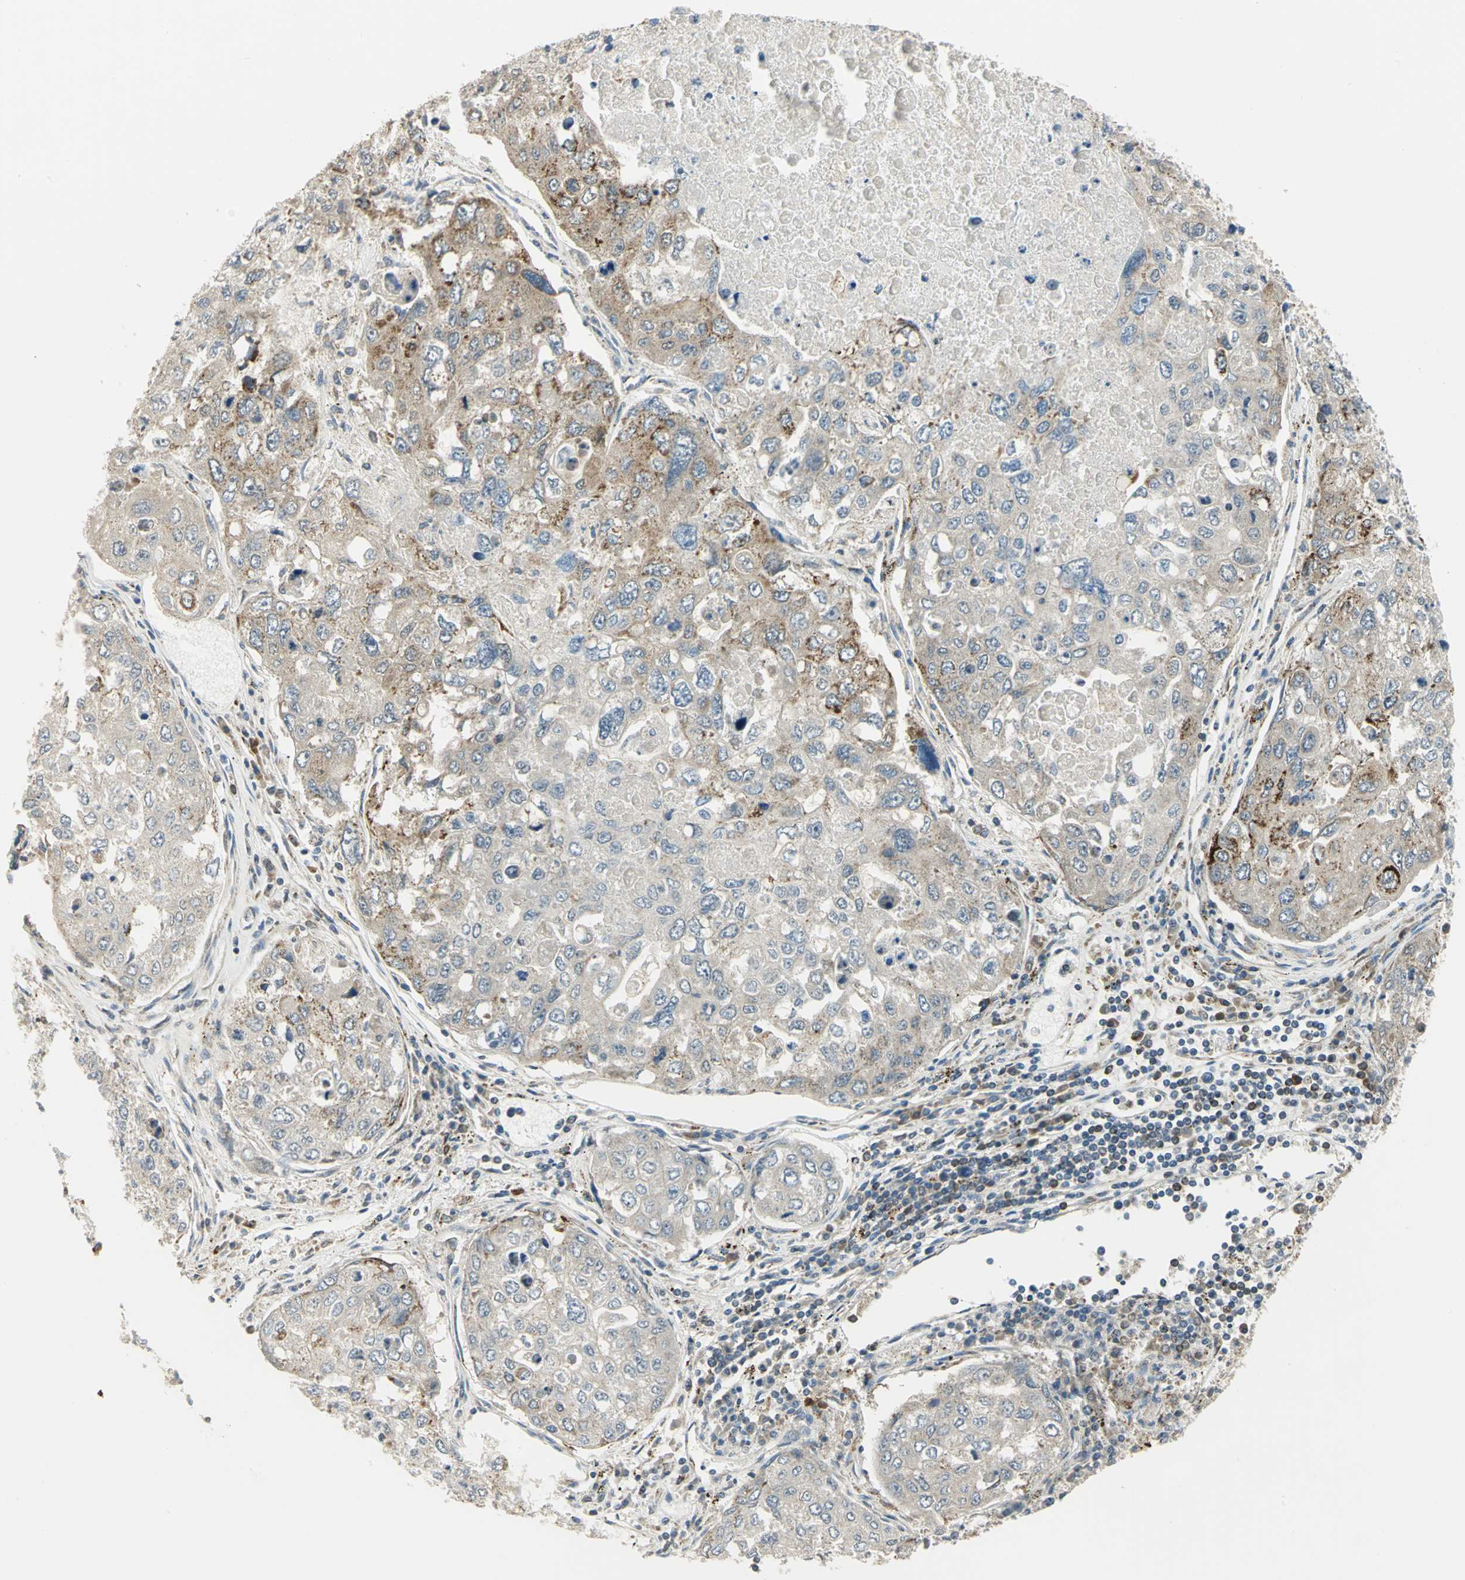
{"staining": {"intensity": "moderate", "quantity": "25%-75%", "location": "cytoplasmic/membranous"}, "tissue": "urothelial cancer", "cell_type": "Tumor cells", "image_type": "cancer", "snomed": [{"axis": "morphology", "description": "Urothelial carcinoma, High grade"}, {"axis": "topography", "description": "Lymph node"}, {"axis": "topography", "description": "Urinary bladder"}], "caption": "Protein staining displays moderate cytoplasmic/membranous expression in about 25%-75% of tumor cells in high-grade urothelial carcinoma. (IHC, brightfield microscopy, high magnification).", "gene": "ACADM", "patient": {"sex": "male", "age": 51}}